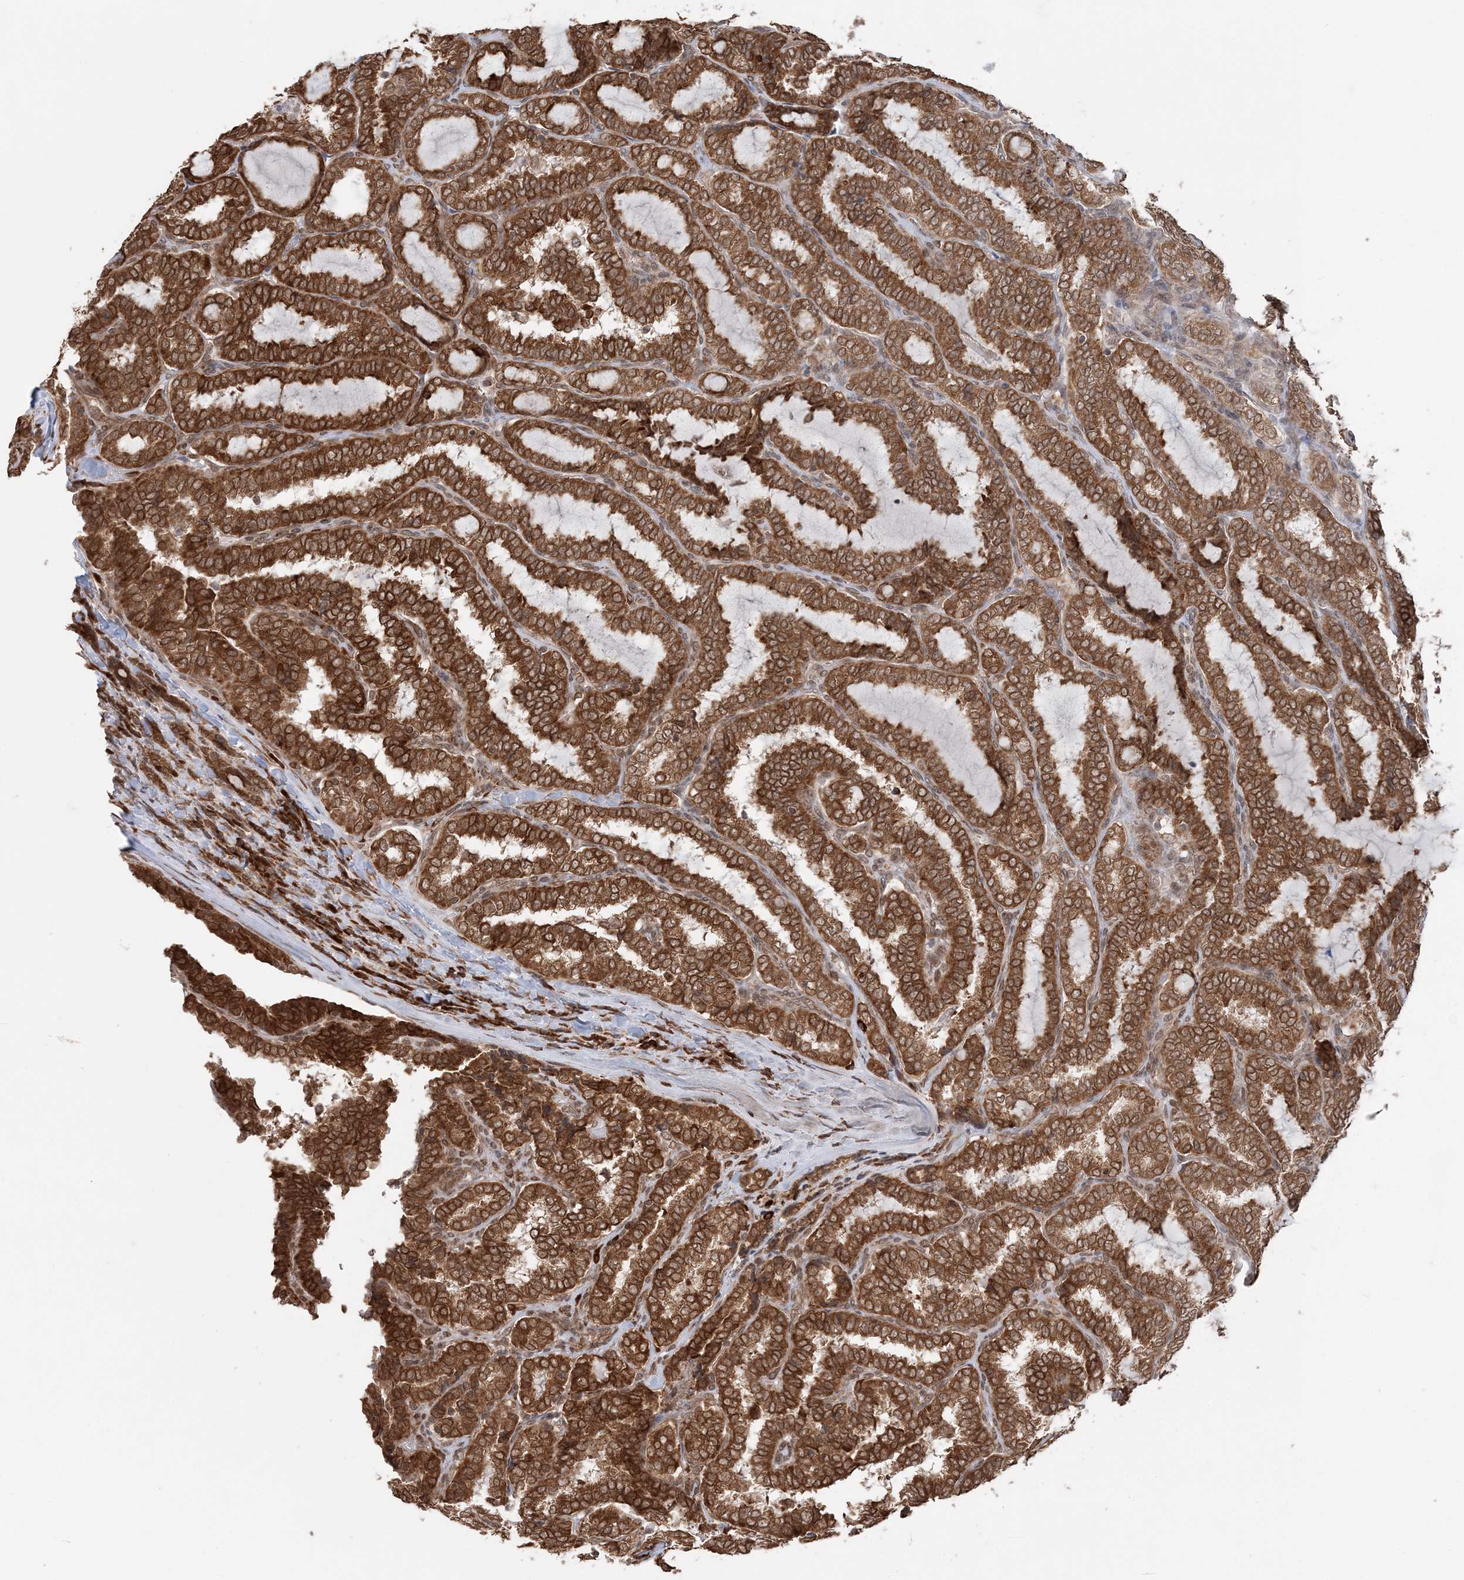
{"staining": {"intensity": "strong", "quantity": ">75%", "location": "cytoplasmic/membranous"}, "tissue": "thyroid cancer", "cell_type": "Tumor cells", "image_type": "cancer", "snomed": [{"axis": "morphology", "description": "Normal tissue, NOS"}, {"axis": "morphology", "description": "Papillary adenocarcinoma, NOS"}, {"axis": "topography", "description": "Thyroid gland"}], "caption": "Immunohistochemical staining of papillary adenocarcinoma (thyroid) shows high levels of strong cytoplasmic/membranous protein staining in about >75% of tumor cells.", "gene": "TMED10", "patient": {"sex": "female", "age": 30}}